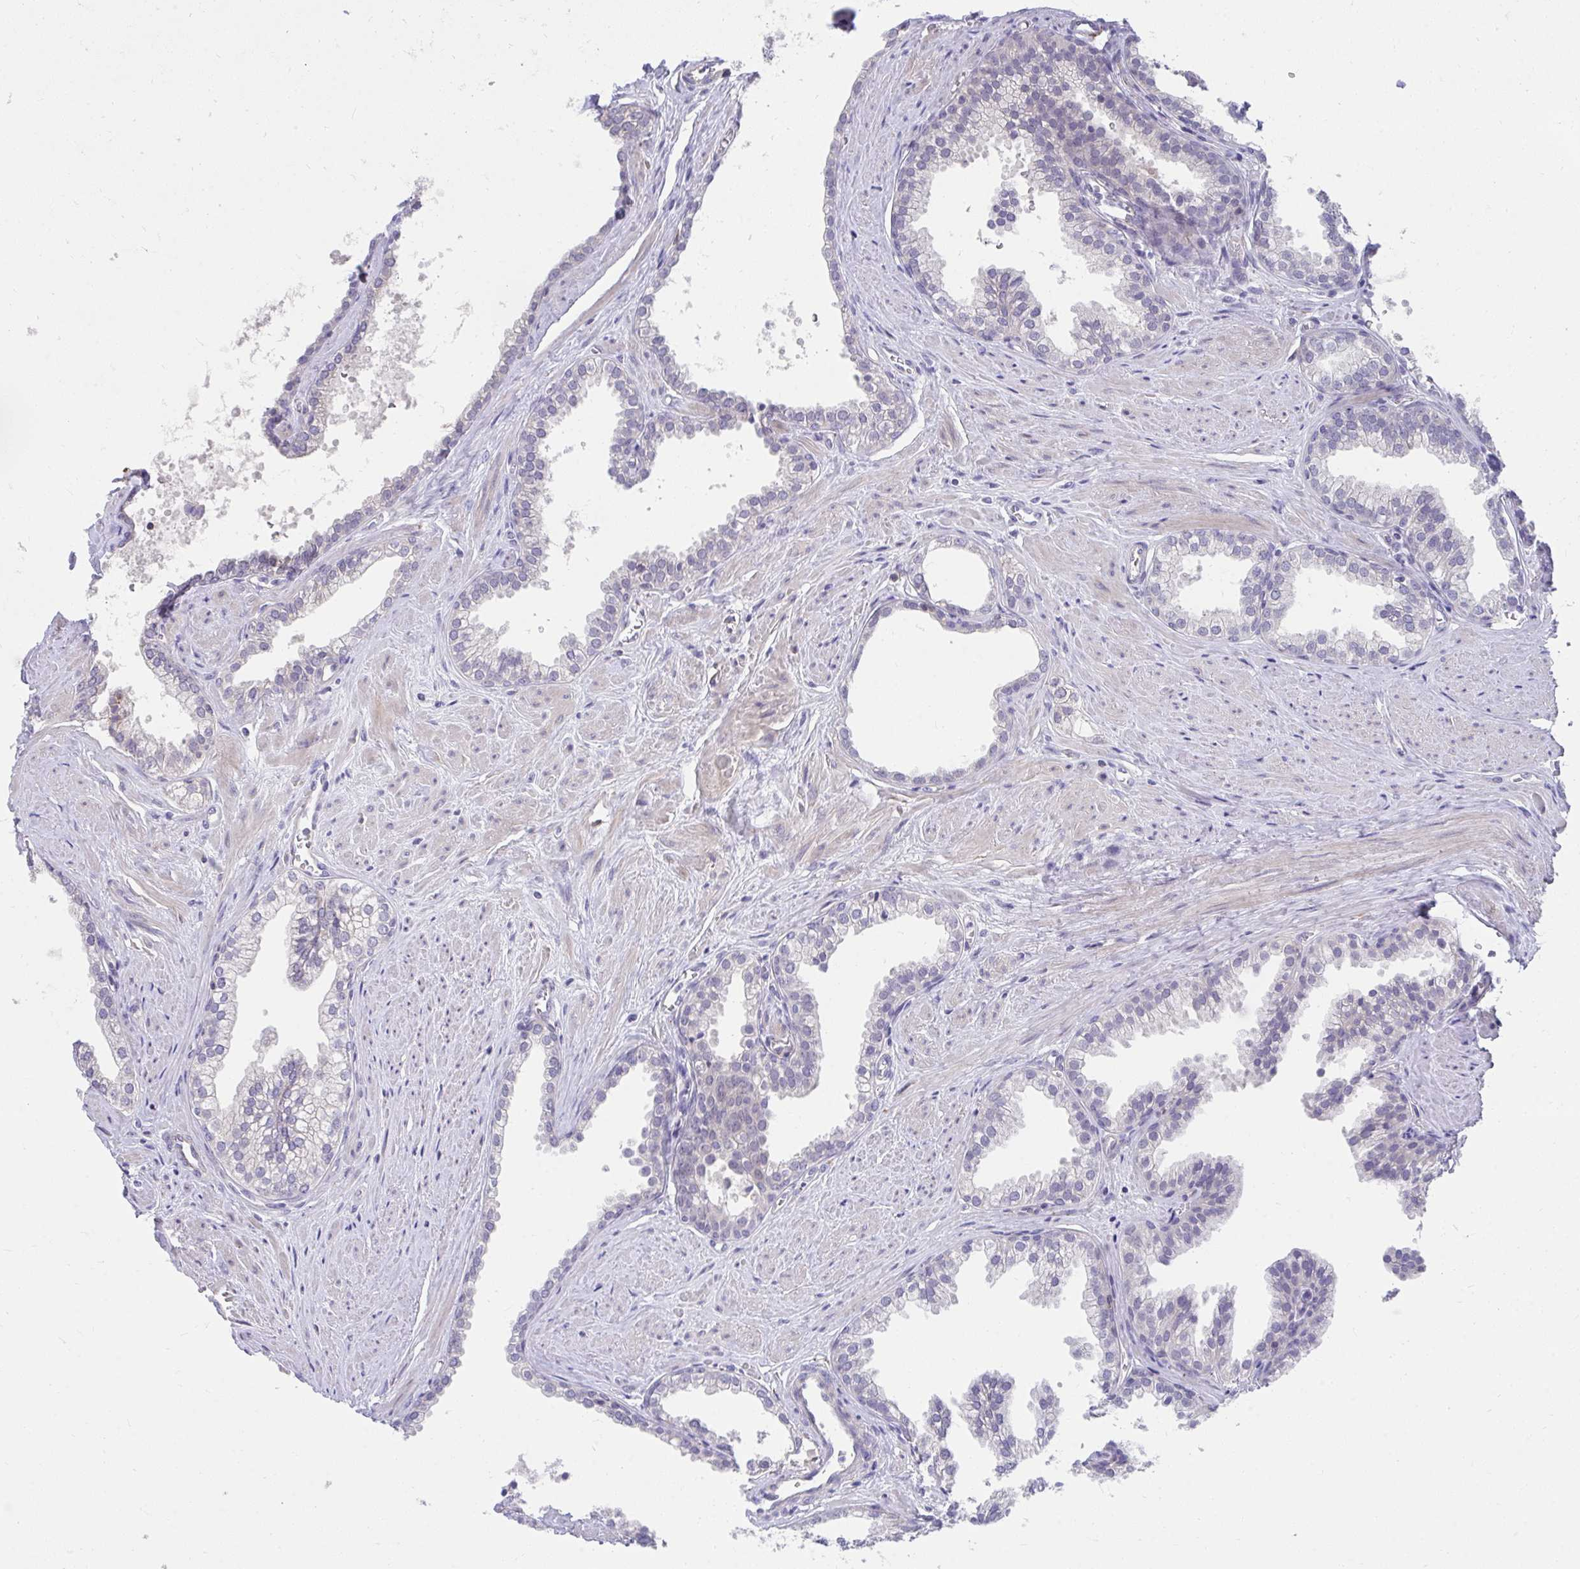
{"staining": {"intensity": "negative", "quantity": "none", "location": "none"}, "tissue": "prostate", "cell_type": "Glandular cells", "image_type": "normal", "snomed": [{"axis": "morphology", "description": "Normal tissue, NOS"}, {"axis": "topography", "description": "Prostate"}, {"axis": "topography", "description": "Peripheral nerve tissue"}], "caption": "A micrograph of prostate stained for a protein exhibits no brown staining in glandular cells. (Immunohistochemistry (ihc), brightfield microscopy, high magnification).", "gene": "SLAMF7", "patient": {"sex": "male", "age": 55}}